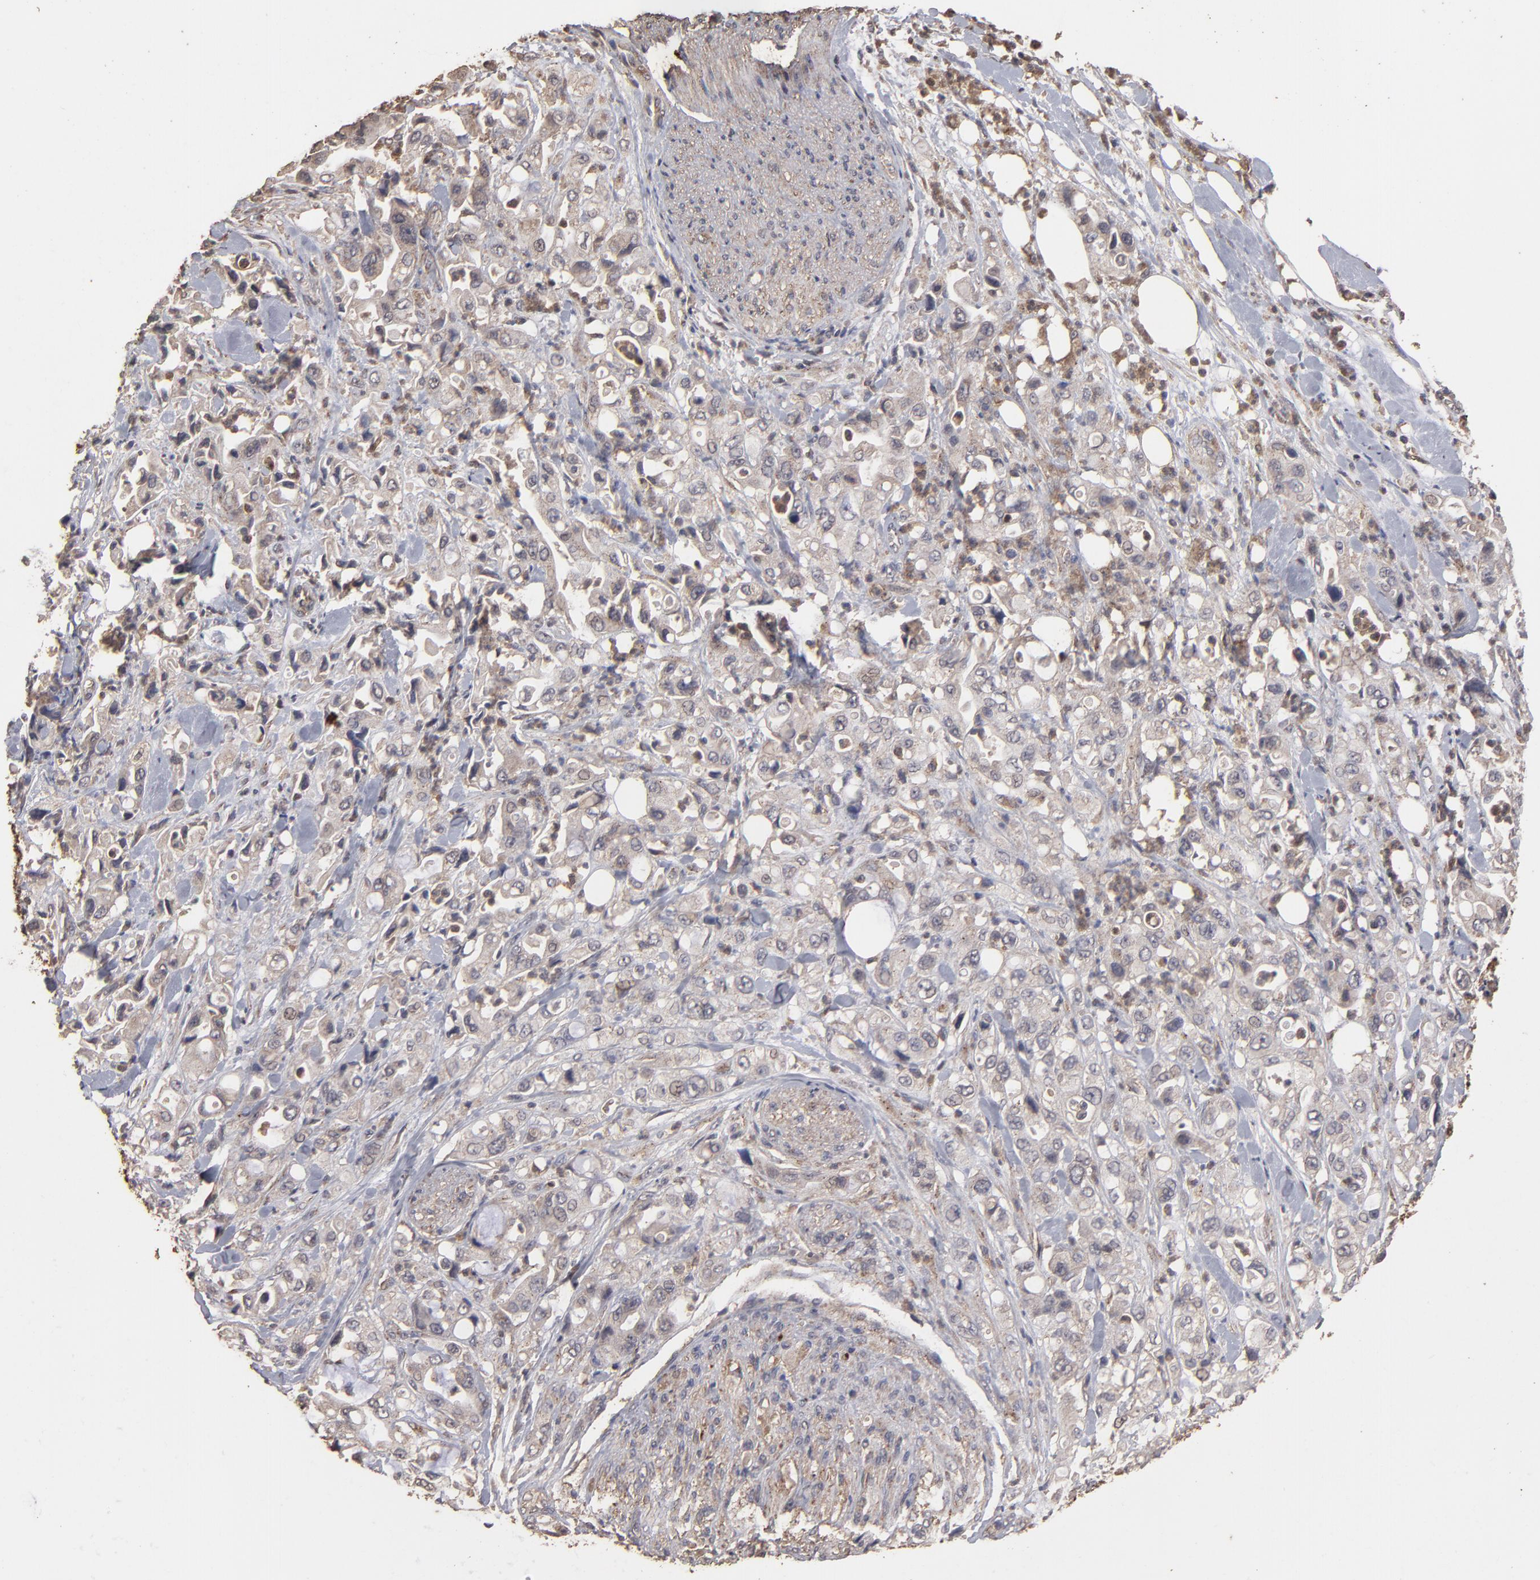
{"staining": {"intensity": "weak", "quantity": ">75%", "location": "cytoplasmic/membranous"}, "tissue": "pancreatic cancer", "cell_type": "Tumor cells", "image_type": "cancer", "snomed": [{"axis": "morphology", "description": "Adenocarcinoma, NOS"}, {"axis": "topography", "description": "Pancreas"}], "caption": "Protein staining of adenocarcinoma (pancreatic) tissue reveals weak cytoplasmic/membranous staining in about >75% of tumor cells.", "gene": "MMP2", "patient": {"sex": "male", "age": 70}}